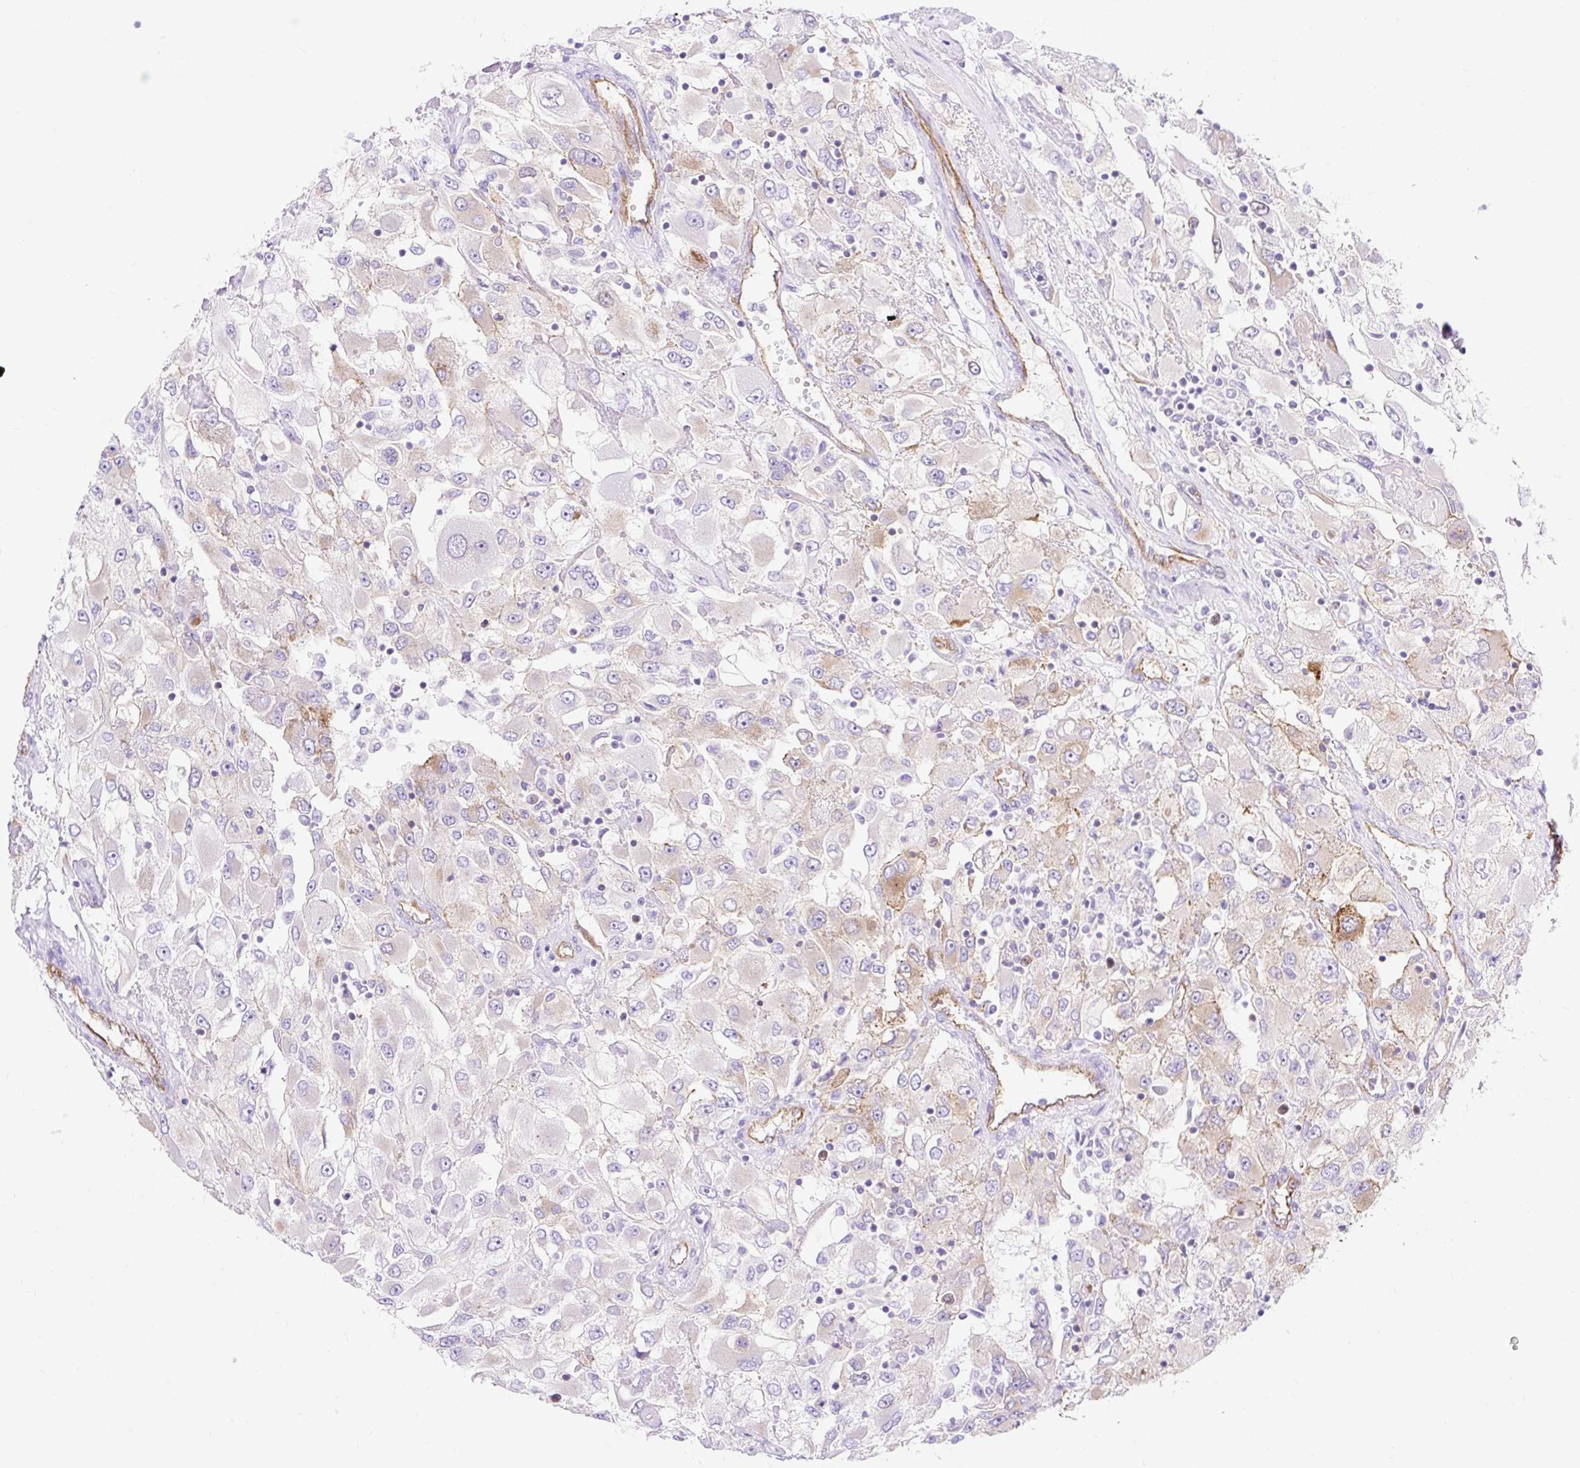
{"staining": {"intensity": "moderate", "quantity": "<25%", "location": "cytoplasmic/membranous"}, "tissue": "renal cancer", "cell_type": "Tumor cells", "image_type": "cancer", "snomed": [{"axis": "morphology", "description": "Adenocarcinoma, NOS"}, {"axis": "topography", "description": "Kidney"}], "caption": "This photomicrograph demonstrates IHC staining of human renal cancer (adenocarcinoma), with low moderate cytoplasmic/membranous expression in about <25% of tumor cells.", "gene": "HIP1R", "patient": {"sex": "female", "age": 52}}